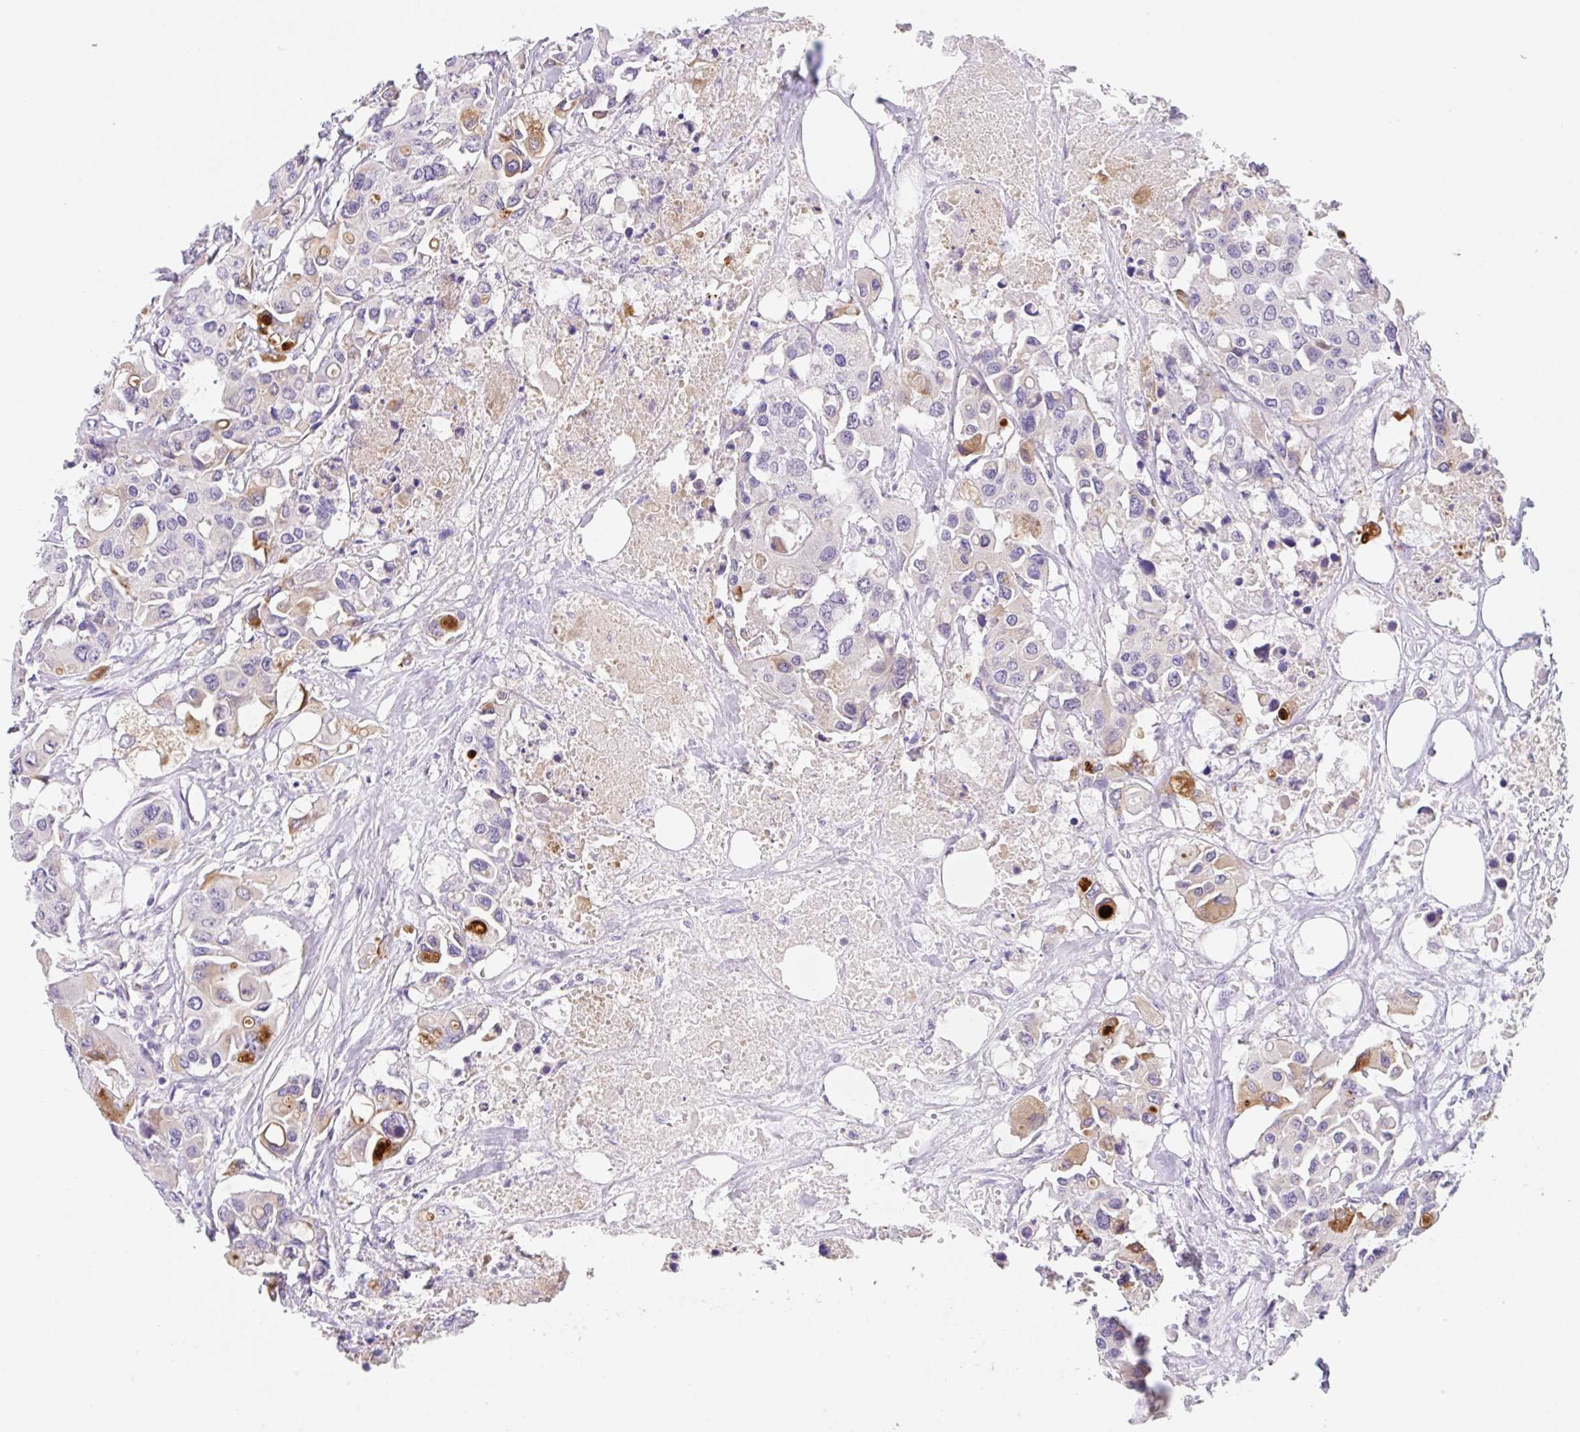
{"staining": {"intensity": "strong", "quantity": "<25%", "location": "cytoplasmic/membranous"}, "tissue": "colorectal cancer", "cell_type": "Tumor cells", "image_type": "cancer", "snomed": [{"axis": "morphology", "description": "Adenocarcinoma, NOS"}, {"axis": "topography", "description": "Colon"}], "caption": "Protein expression analysis of adenocarcinoma (colorectal) reveals strong cytoplasmic/membranous expression in approximately <25% of tumor cells.", "gene": "KLK8", "patient": {"sex": "male", "age": 77}}